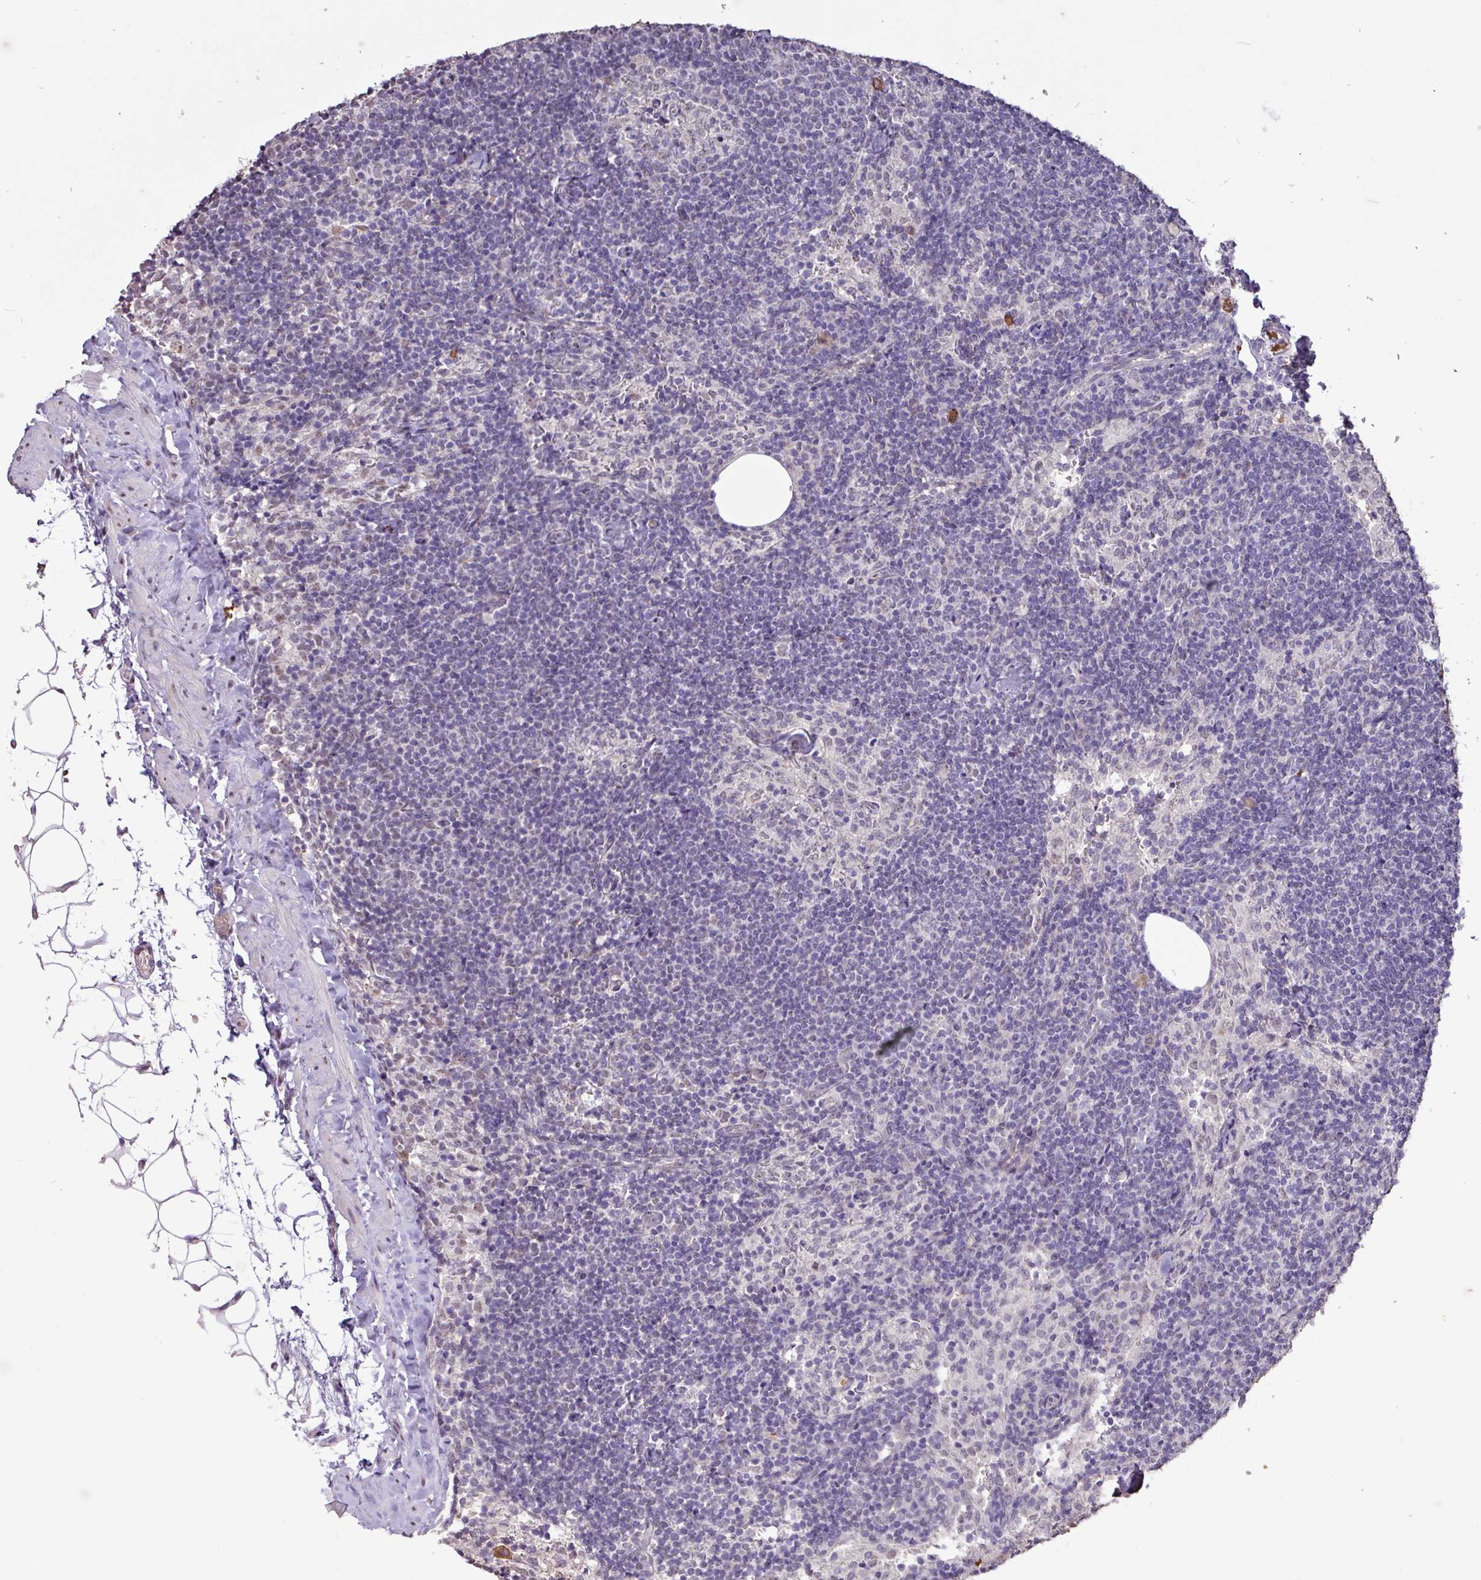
{"staining": {"intensity": "negative", "quantity": "none", "location": "none"}, "tissue": "lymph node", "cell_type": "Germinal center cells", "image_type": "normal", "snomed": [{"axis": "morphology", "description": "Normal tissue, NOS"}, {"axis": "topography", "description": "Lymph node"}], "caption": "The immunohistochemistry photomicrograph has no significant expression in germinal center cells of lymph node.", "gene": "L3MBTL3", "patient": {"sex": "female", "age": 52}}